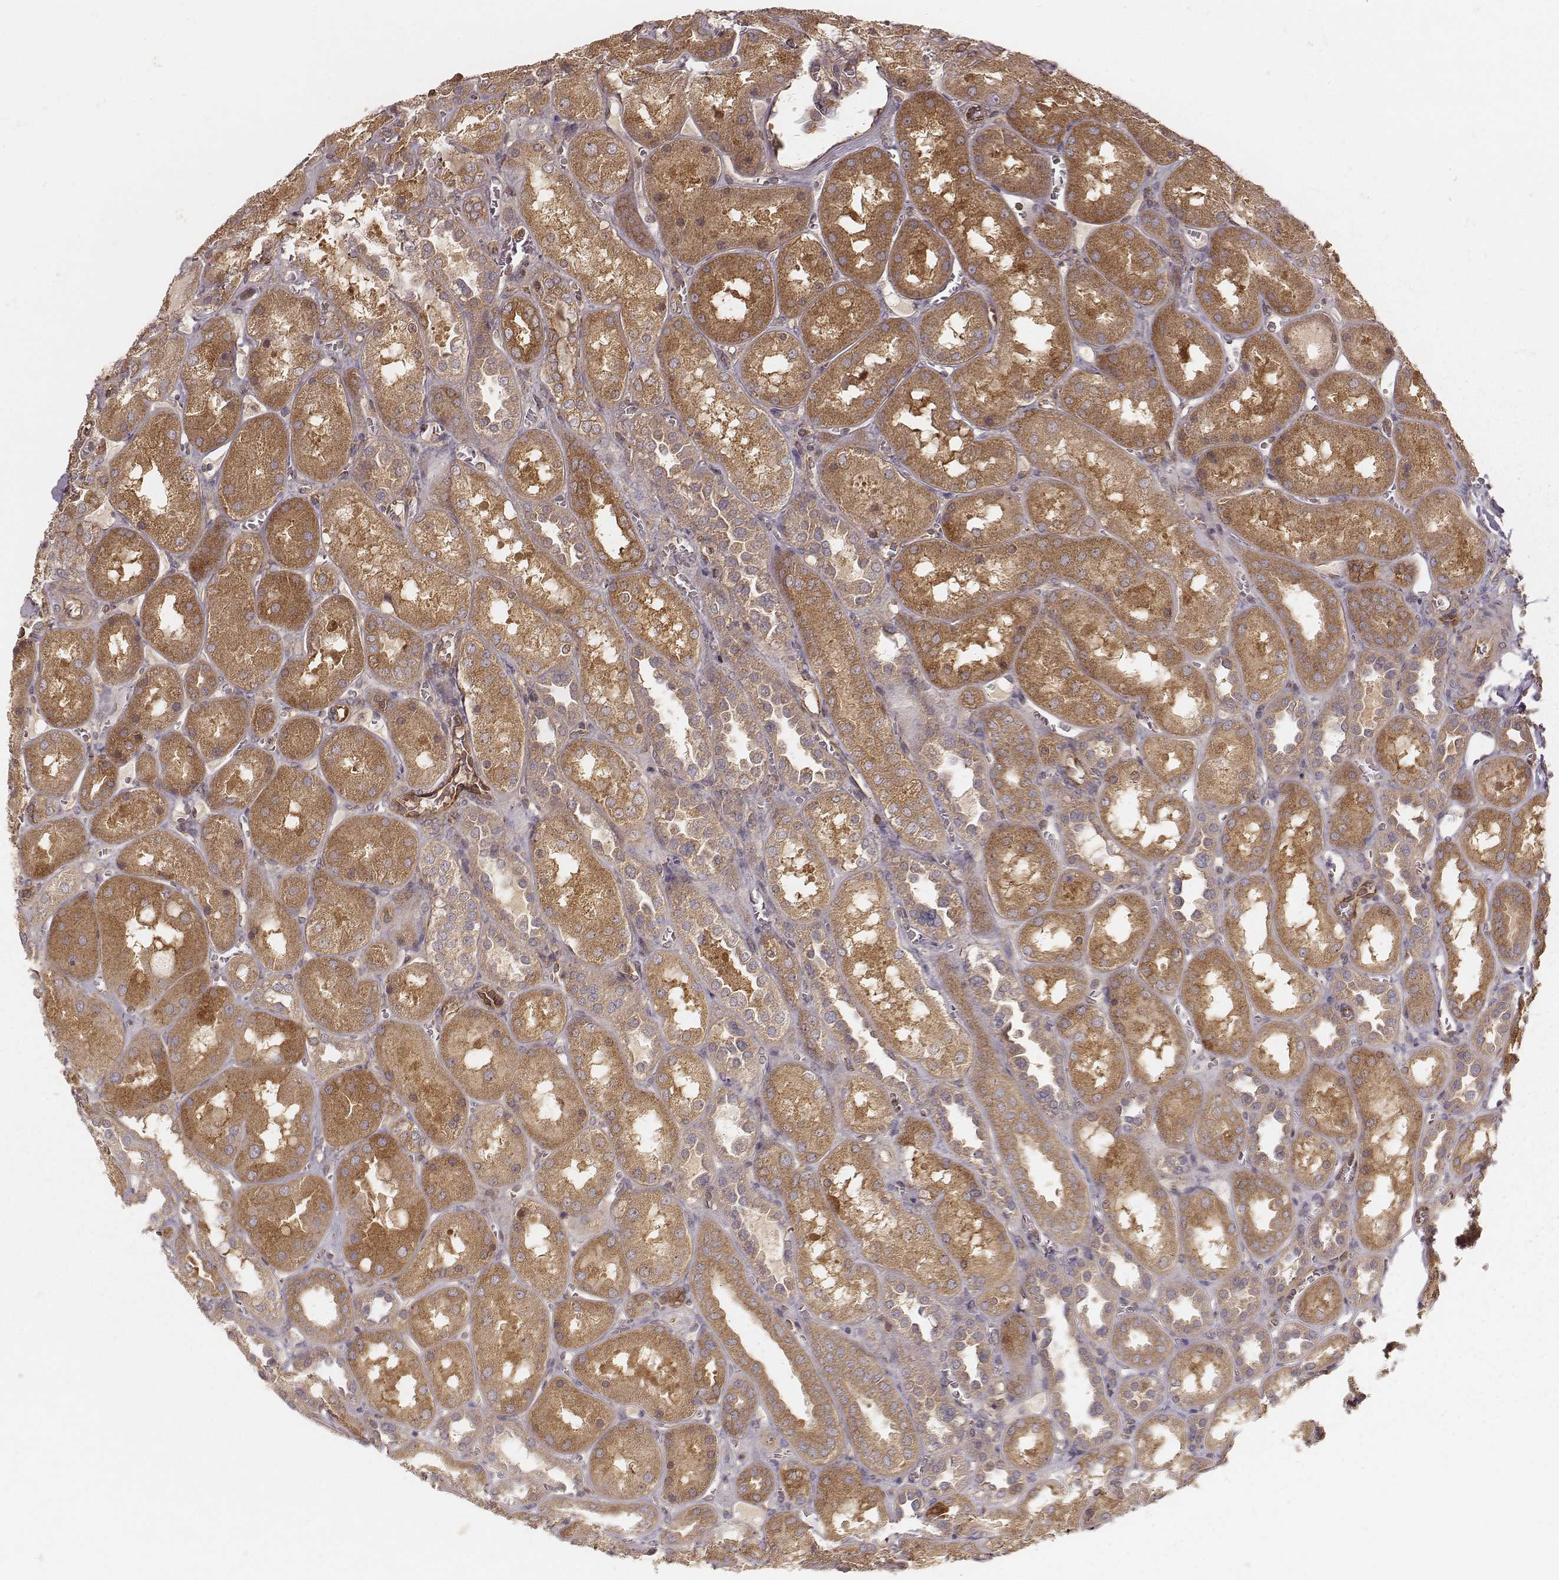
{"staining": {"intensity": "moderate", "quantity": "25%-75%", "location": "cytoplasmic/membranous"}, "tissue": "kidney", "cell_type": "Cells in glomeruli", "image_type": "normal", "snomed": [{"axis": "morphology", "description": "Normal tissue, NOS"}, {"axis": "topography", "description": "Kidney"}], "caption": "Moderate cytoplasmic/membranous expression for a protein is seen in approximately 25%-75% of cells in glomeruli of unremarkable kidney using immunohistochemistry.", "gene": "CARS1", "patient": {"sex": "male", "age": 73}}